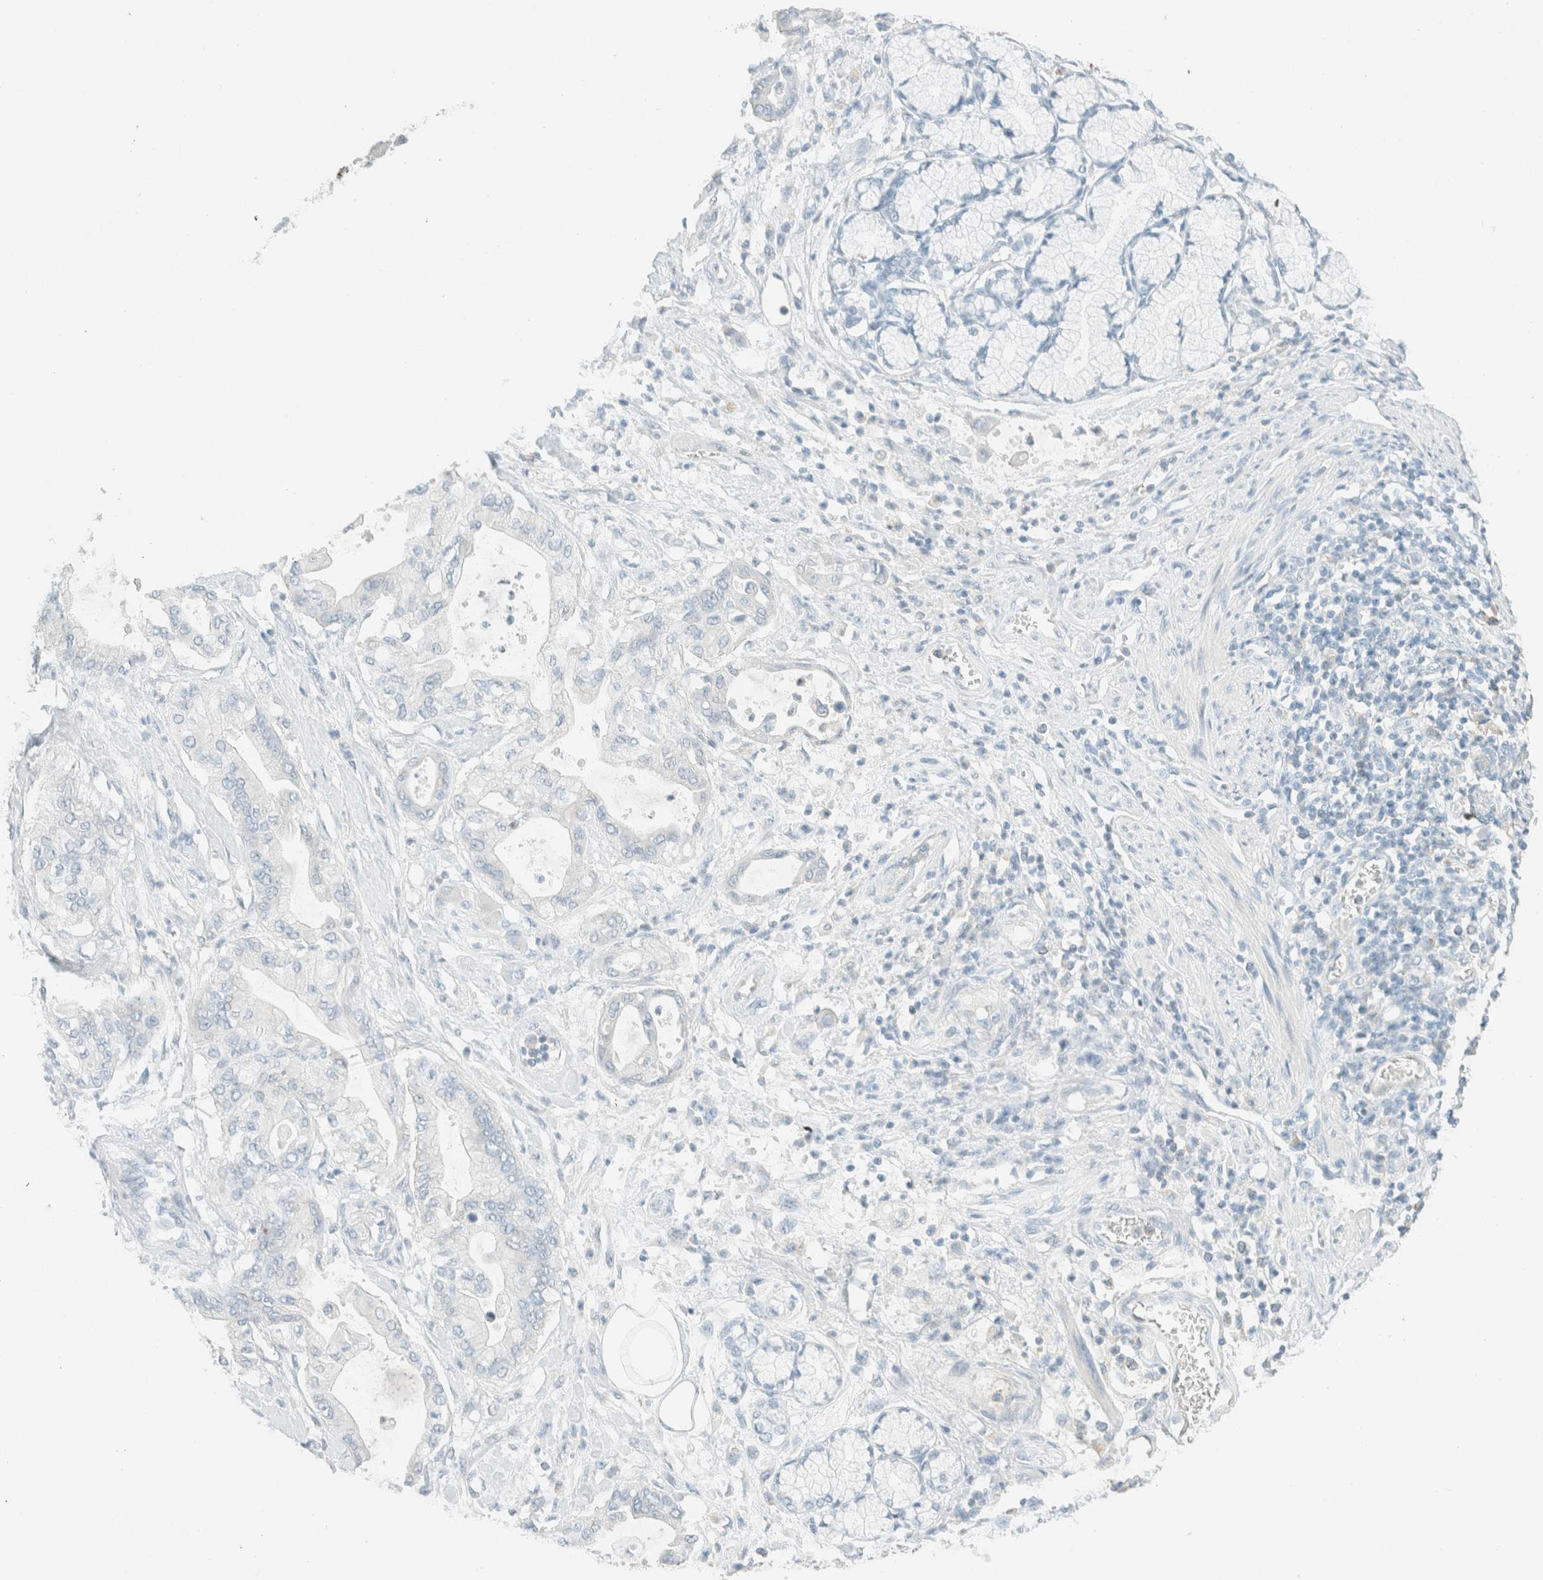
{"staining": {"intensity": "negative", "quantity": "none", "location": "none"}, "tissue": "pancreatic cancer", "cell_type": "Tumor cells", "image_type": "cancer", "snomed": [{"axis": "morphology", "description": "Adenocarcinoma, NOS"}, {"axis": "morphology", "description": "Adenocarcinoma, metastatic, NOS"}, {"axis": "topography", "description": "Lymph node"}, {"axis": "topography", "description": "Pancreas"}, {"axis": "topography", "description": "Duodenum"}], "caption": "This is an IHC photomicrograph of human adenocarcinoma (pancreatic). There is no expression in tumor cells.", "gene": "GPA33", "patient": {"sex": "female", "age": 64}}